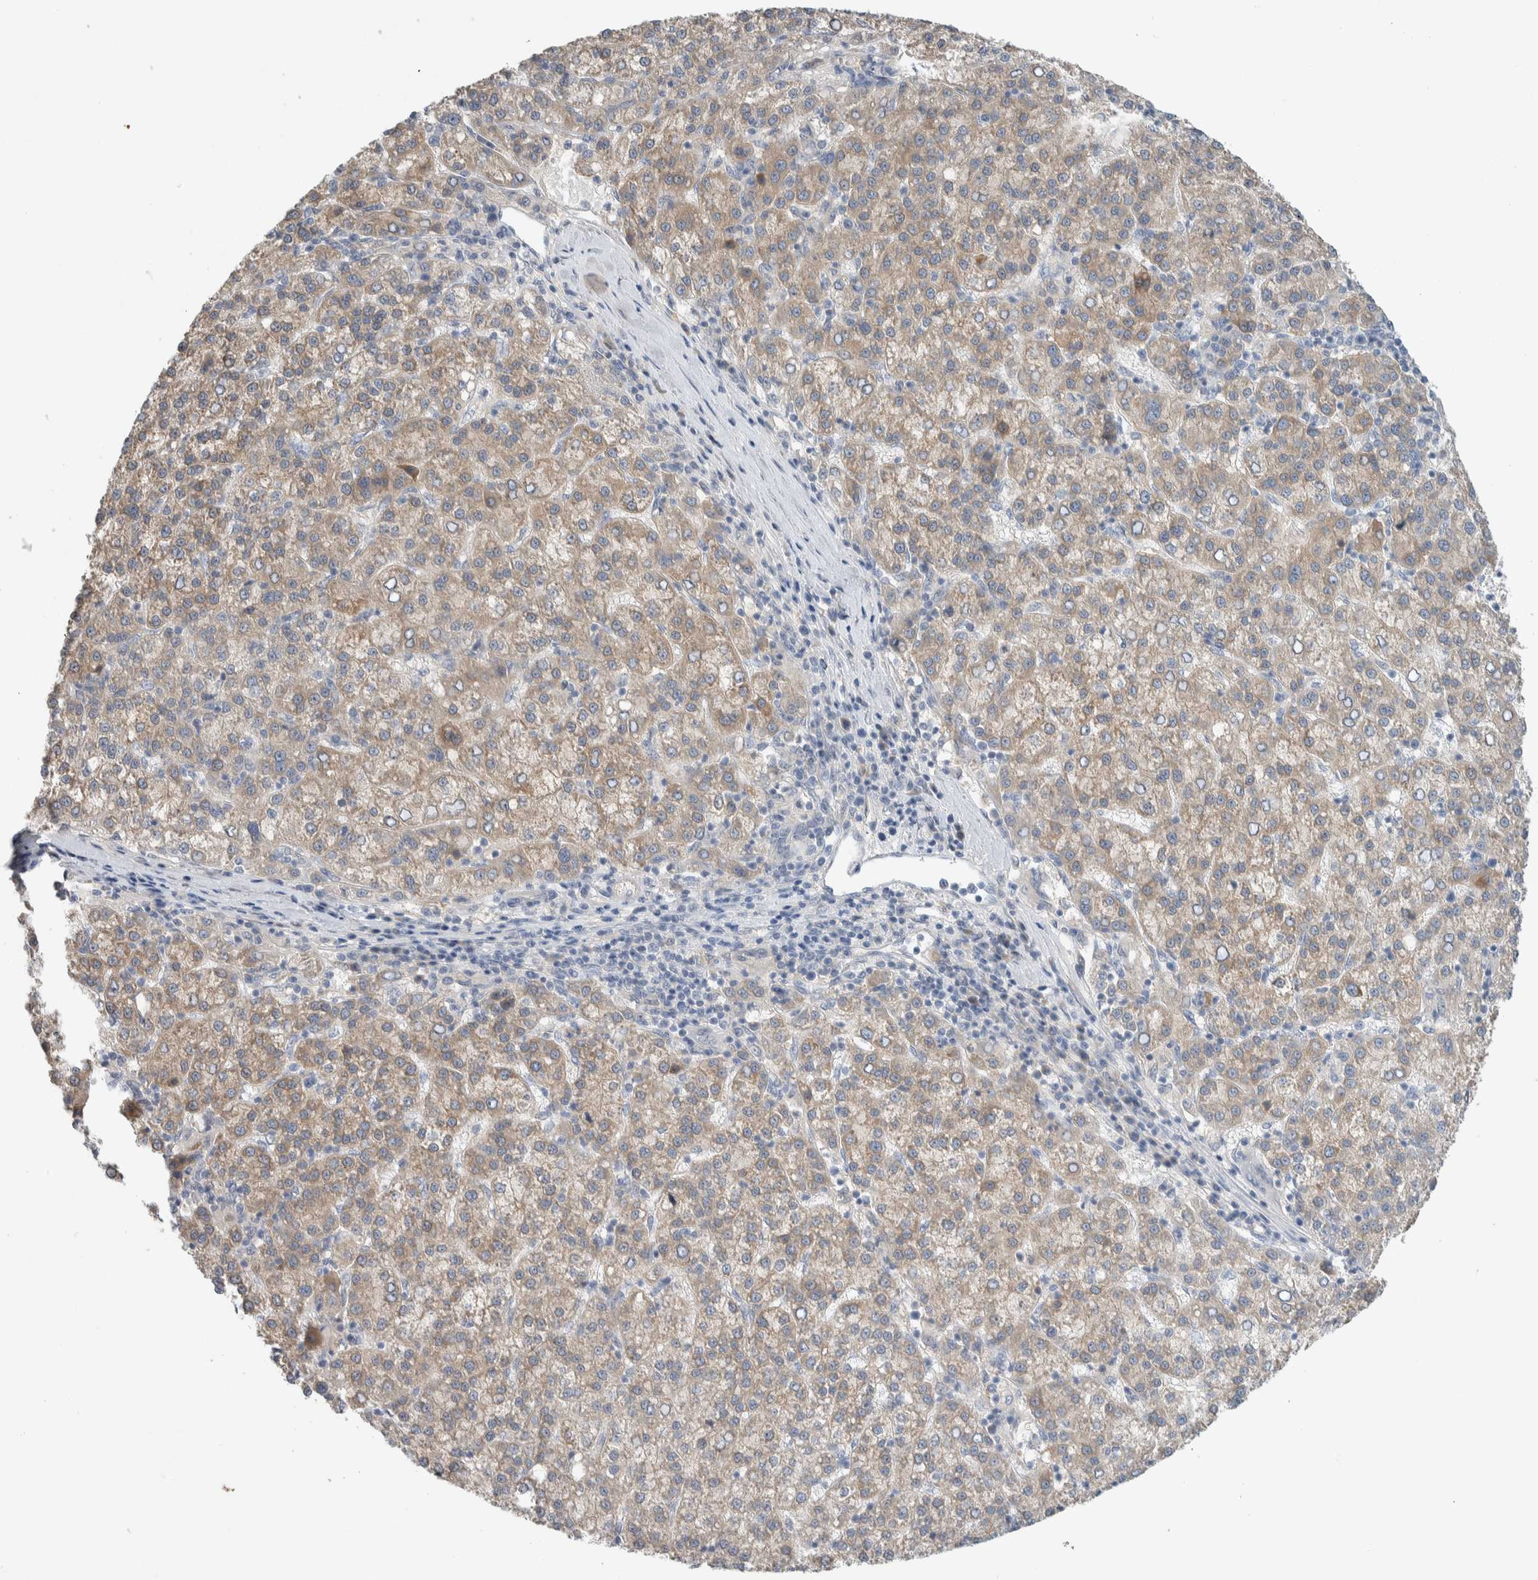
{"staining": {"intensity": "weak", "quantity": ">75%", "location": "cytoplasmic/membranous"}, "tissue": "liver cancer", "cell_type": "Tumor cells", "image_type": "cancer", "snomed": [{"axis": "morphology", "description": "Carcinoma, Hepatocellular, NOS"}, {"axis": "topography", "description": "Liver"}], "caption": "There is low levels of weak cytoplasmic/membranous positivity in tumor cells of hepatocellular carcinoma (liver), as demonstrated by immunohistochemical staining (brown color).", "gene": "DEPTOR", "patient": {"sex": "female", "age": 58}}